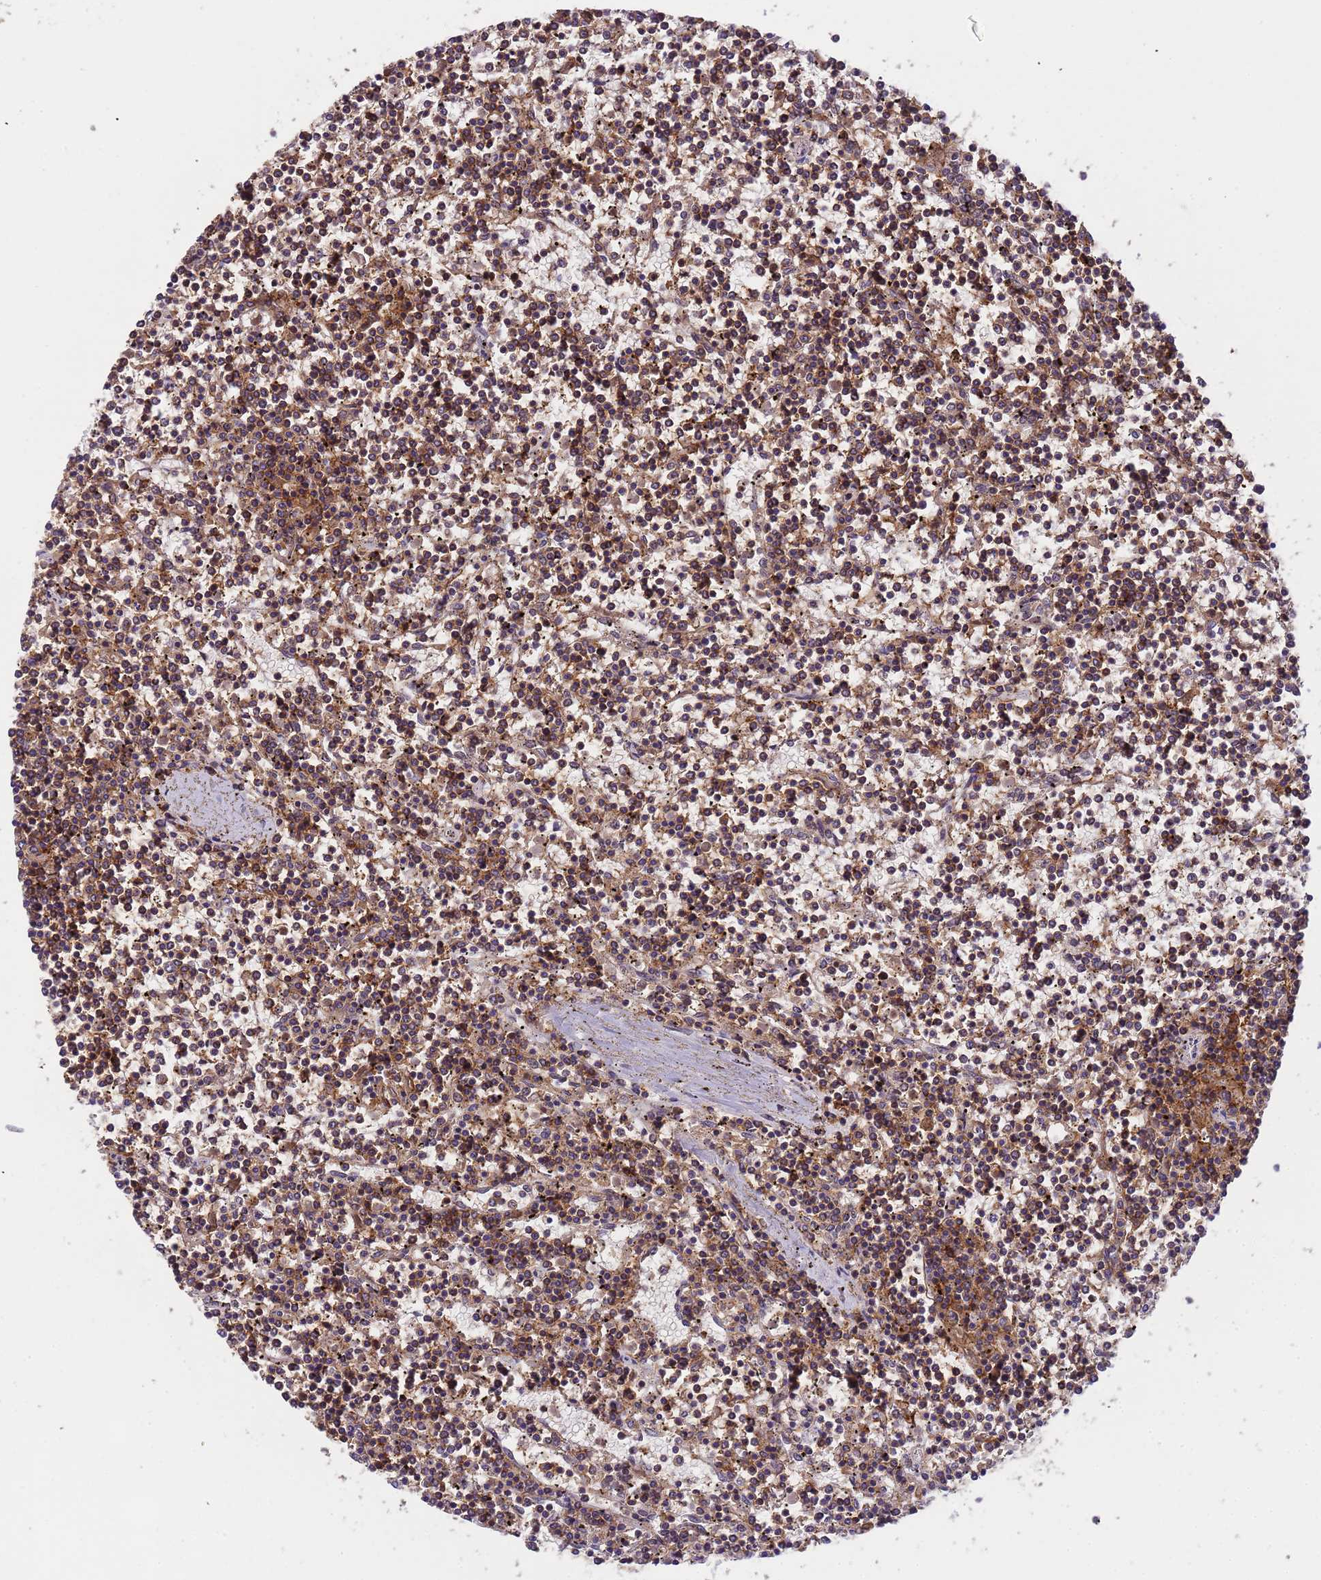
{"staining": {"intensity": "moderate", "quantity": ">75%", "location": "cytoplasmic/membranous,nuclear"}, "tissue": "lymphoma", "cell_type": "Tumor cells", "image_type": "cancer", "snomed": [{"axis": "morphology", "description": "Malignant lymphoma, non-Hodgkin's type, Low grade"}, {"axis": "topography", "description": "Spleen"}], "caption": "Moderate cytoplasmic/membranous and nuclear protein expression is seen in about >75% of tumor cells in lymphoma.", "gene": "CD53", "patient": {"sex": "female", "age": 19}}